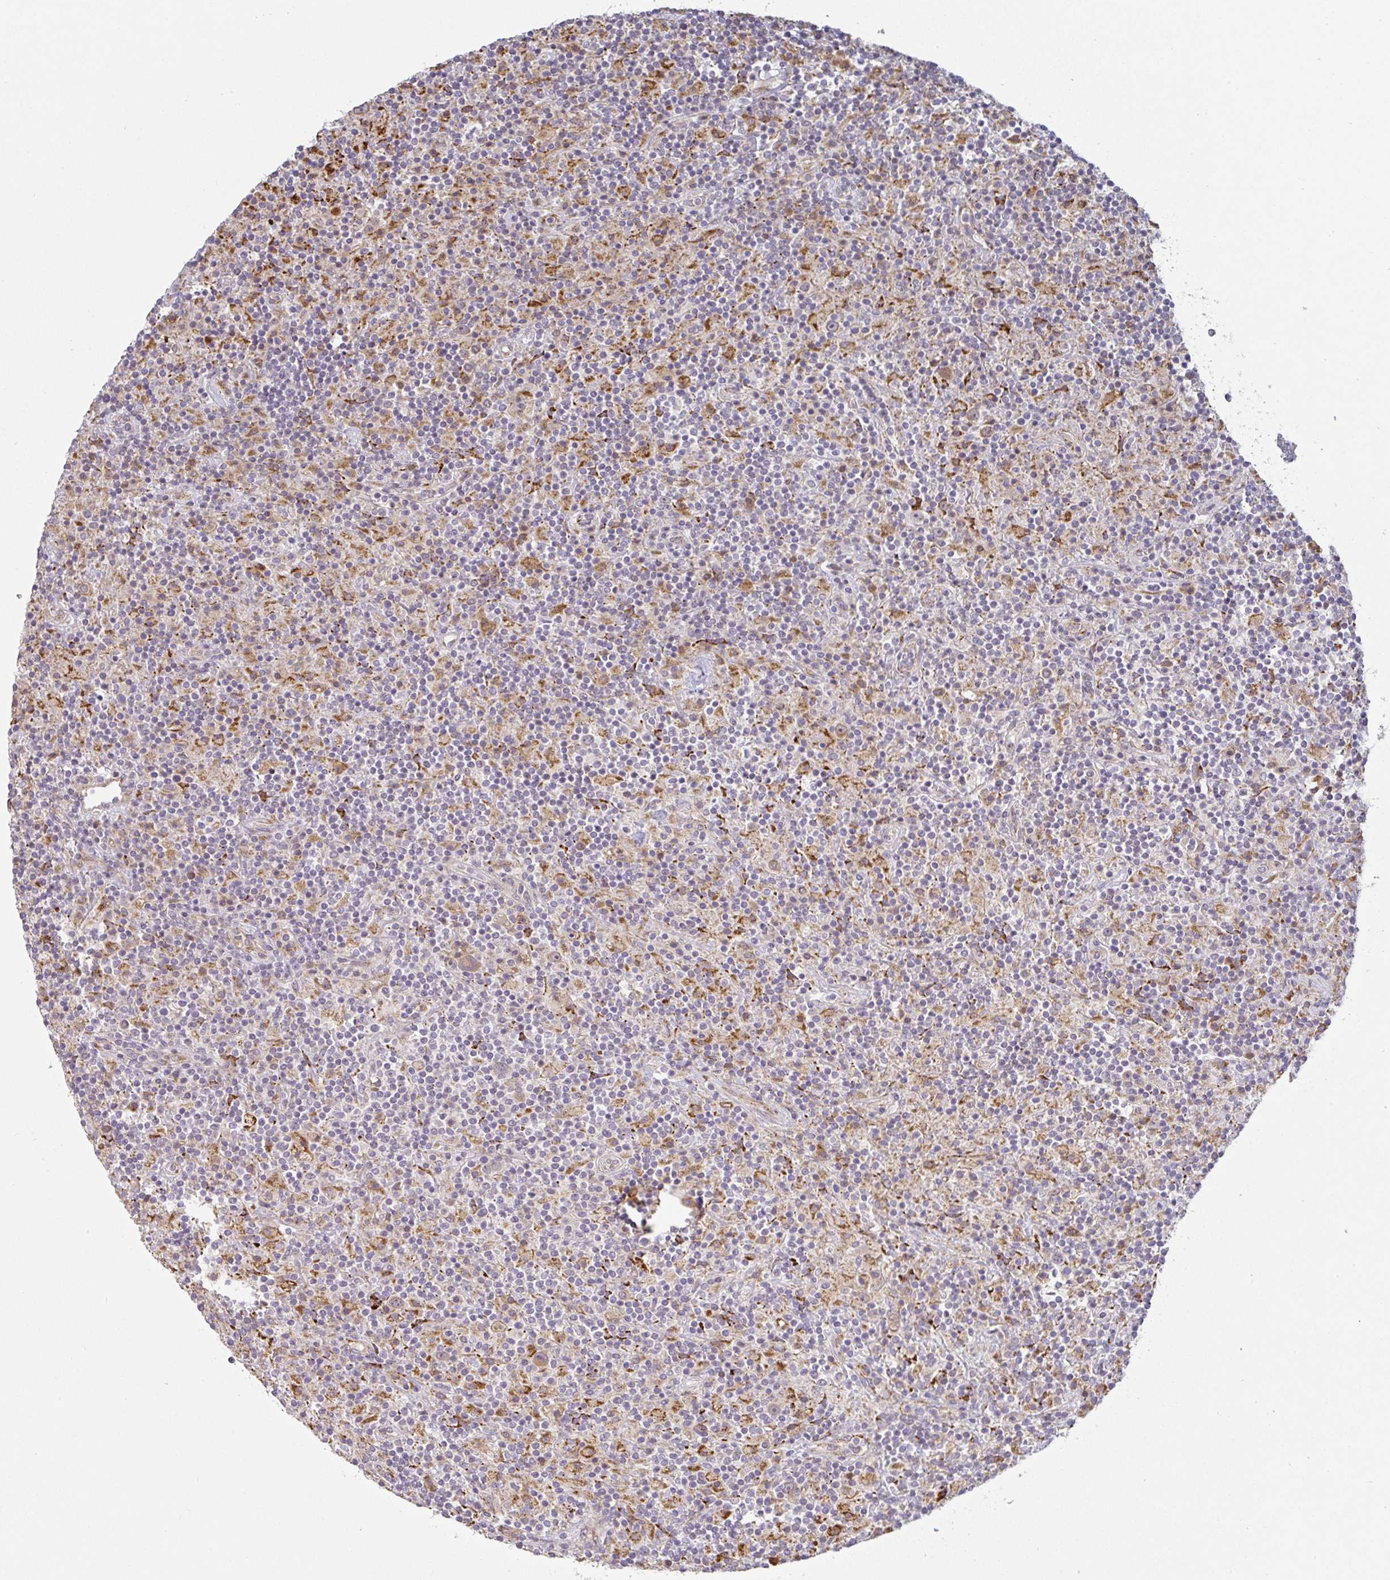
{"staining": {"intensity": "weak", "quantity": "25%-75%", "location": "cytoplasmic/membranous"}, "tissue": "lymphoma", "cell_type": "Tumor cells", "image_type": "cancer", "snomed": [{"axis": "morphology", "description": "Hodgkin's disease, NOS"}, {"axis": "topography", "description": "Lymph node"}], "caption": "A brown stain shows weak cytoplasmic/membranous staining of a protein in human Hodgkin's disease tumor cells.", "gene": "MOB1A", "patient": {"sex": "male", "age": 70}}